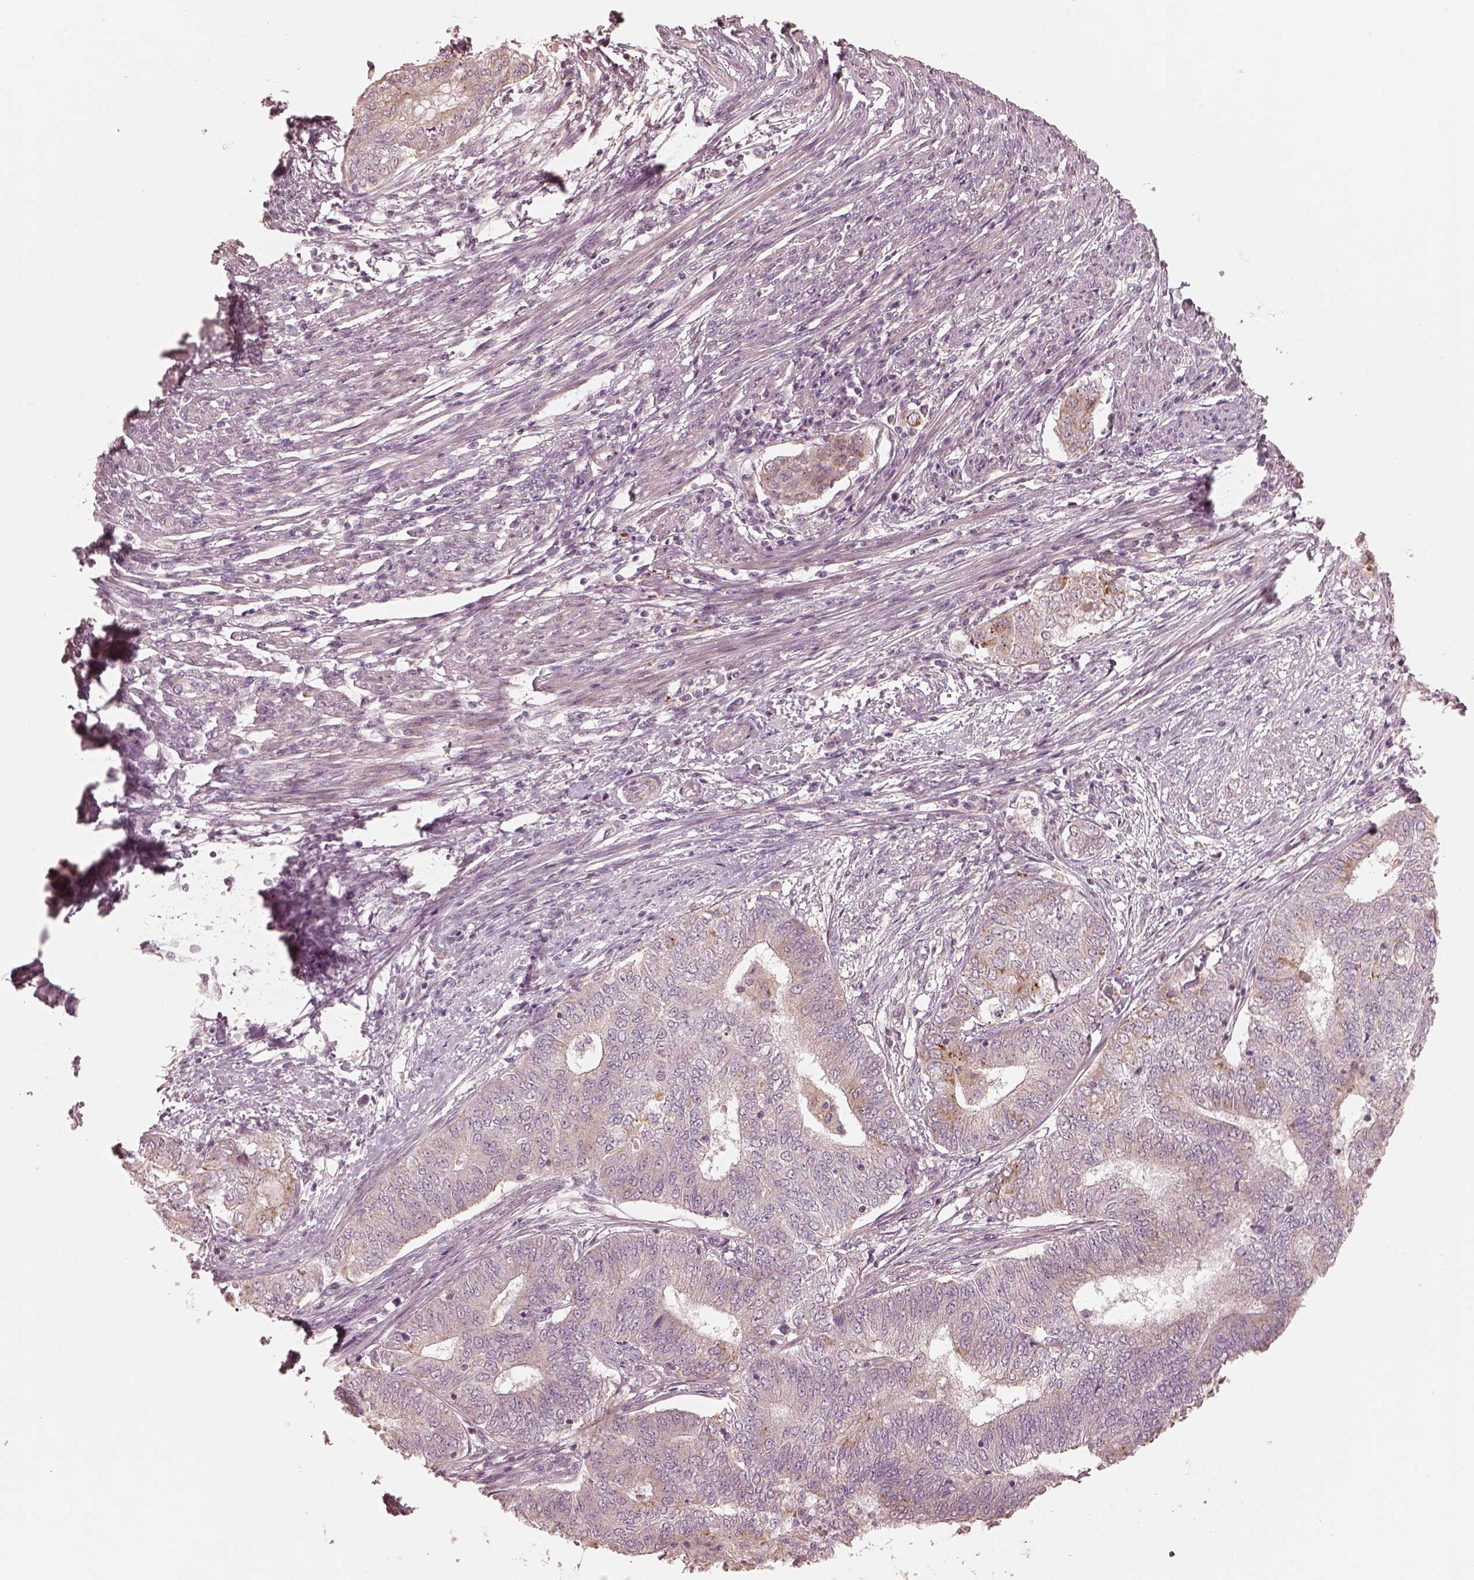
{"staining": {"intensity": "negative", "quantity": "none", "location": "none"}, "tissue": "endometrial cancer", "cell_type": "Tumor cells", "image_type": "cancer", "snomed": [{"axis": "morphology", "description": "Adenocarcinoma, NOS"}, {"axis": "topography", "description": "Endometrium"}], "caption": "Immunohistochemistry histopathology image of neoplastic tissue: human endometrial cancer stained with DAB displays no significant protein expression in tumor cells.", "gene": "SLC25A46", "patient": {"sex": "female", "age": 62}}